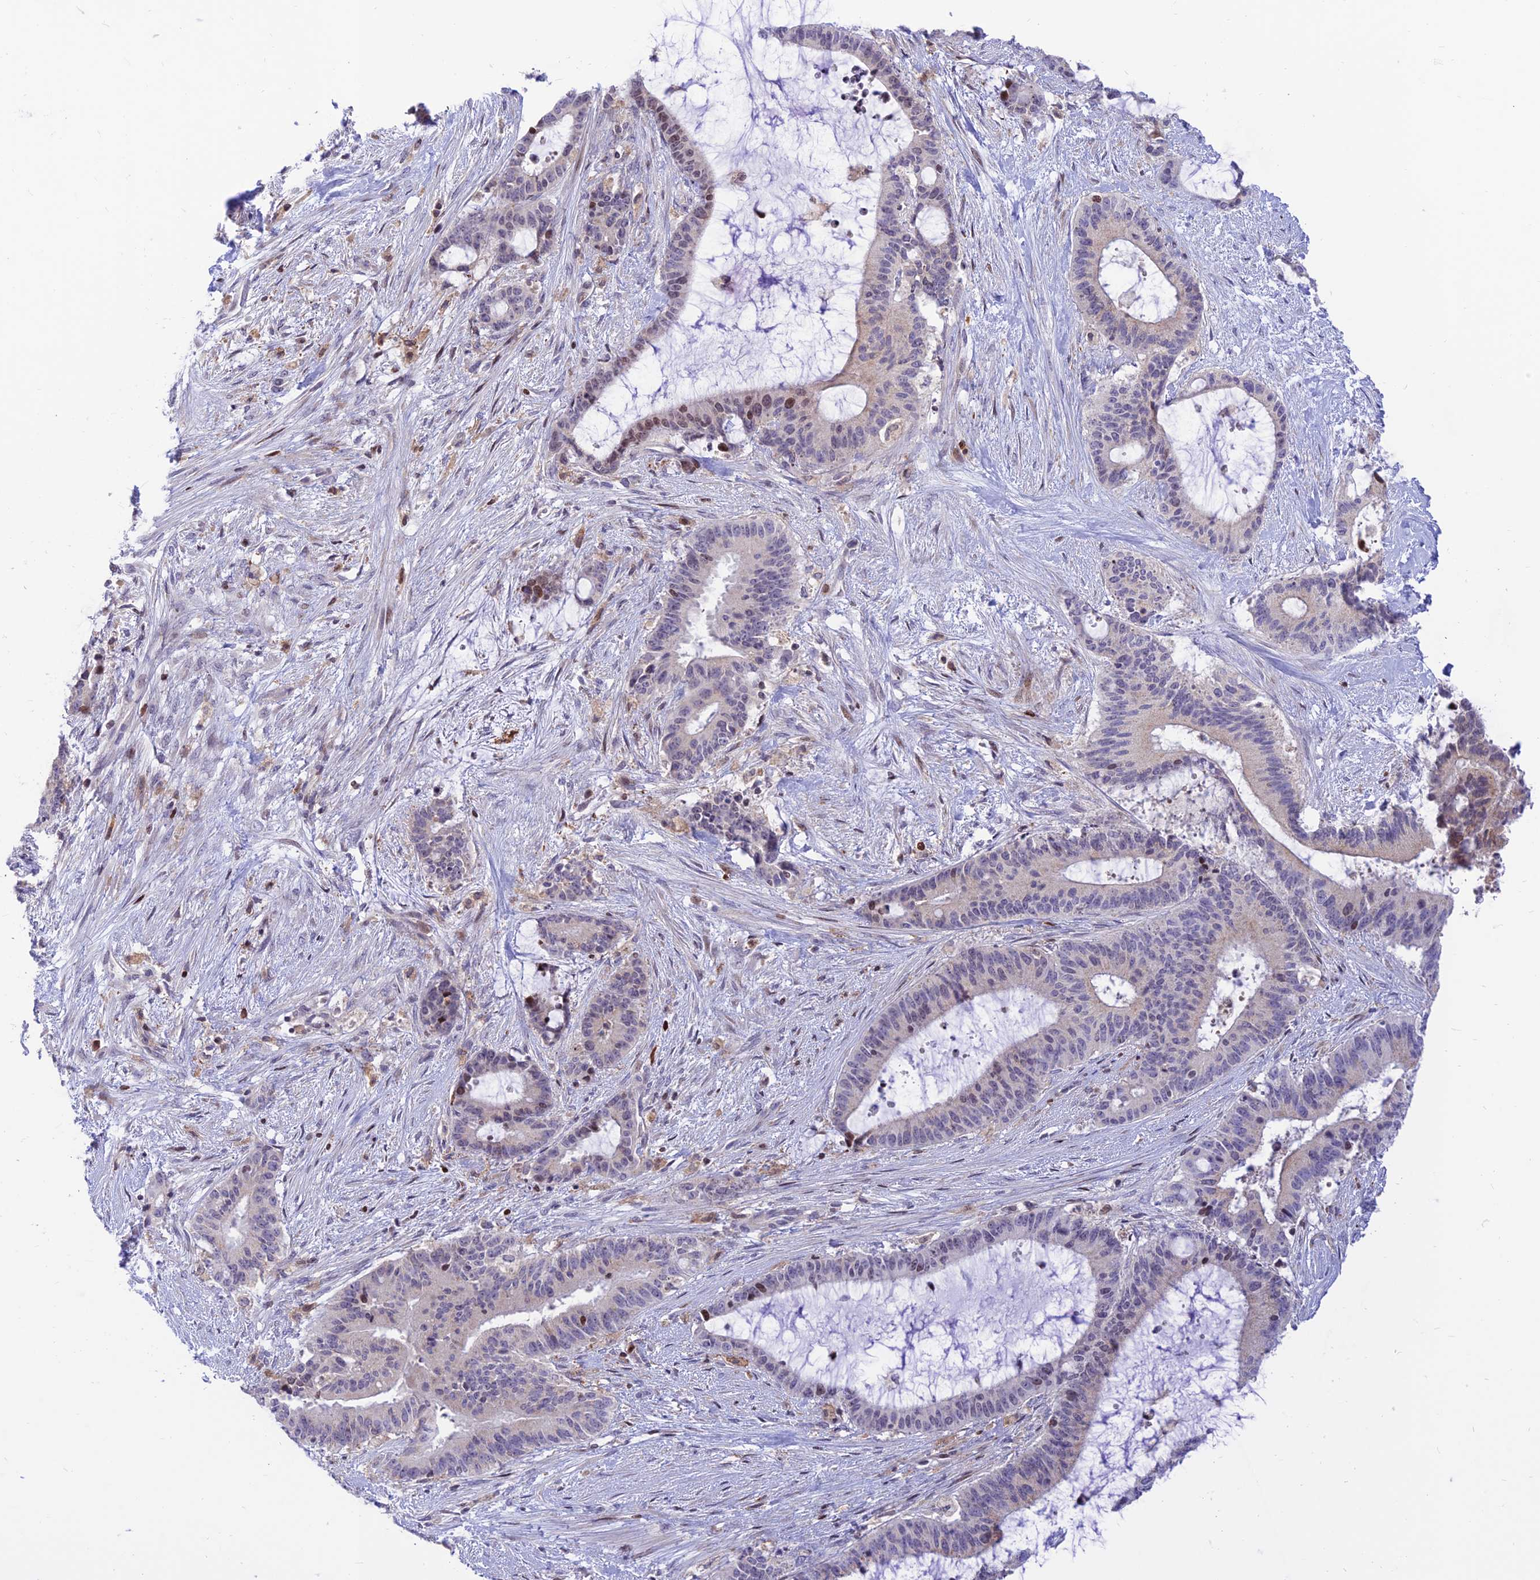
{"staining": {"intensity": "moderate", "quantity": "<25%", "location": "nuclear"}, "tissue": "liver cancer", "cell_type": "Tumor cells", "image_type": "cancer", "snomed": [{"axis": "morphology", "description": "Normal tissue, NOS"}, {"axis": "morphology", "description": "Cholangiocarcinoma"}, {"axis": "topography", "description": "Liver"}, {"axis": "topography", "description": "Peripheral nerve tissue"}], "caption": "DAB (3,3'-diaminobenzidine) immunohistochemical staining of human cholangiocarcinoma (liver) displays moderate nuclear protein staining in approximately <25% of tumor cells.", "gene": "FAM186B", "patient": {"sex": "female", "age": 73}}